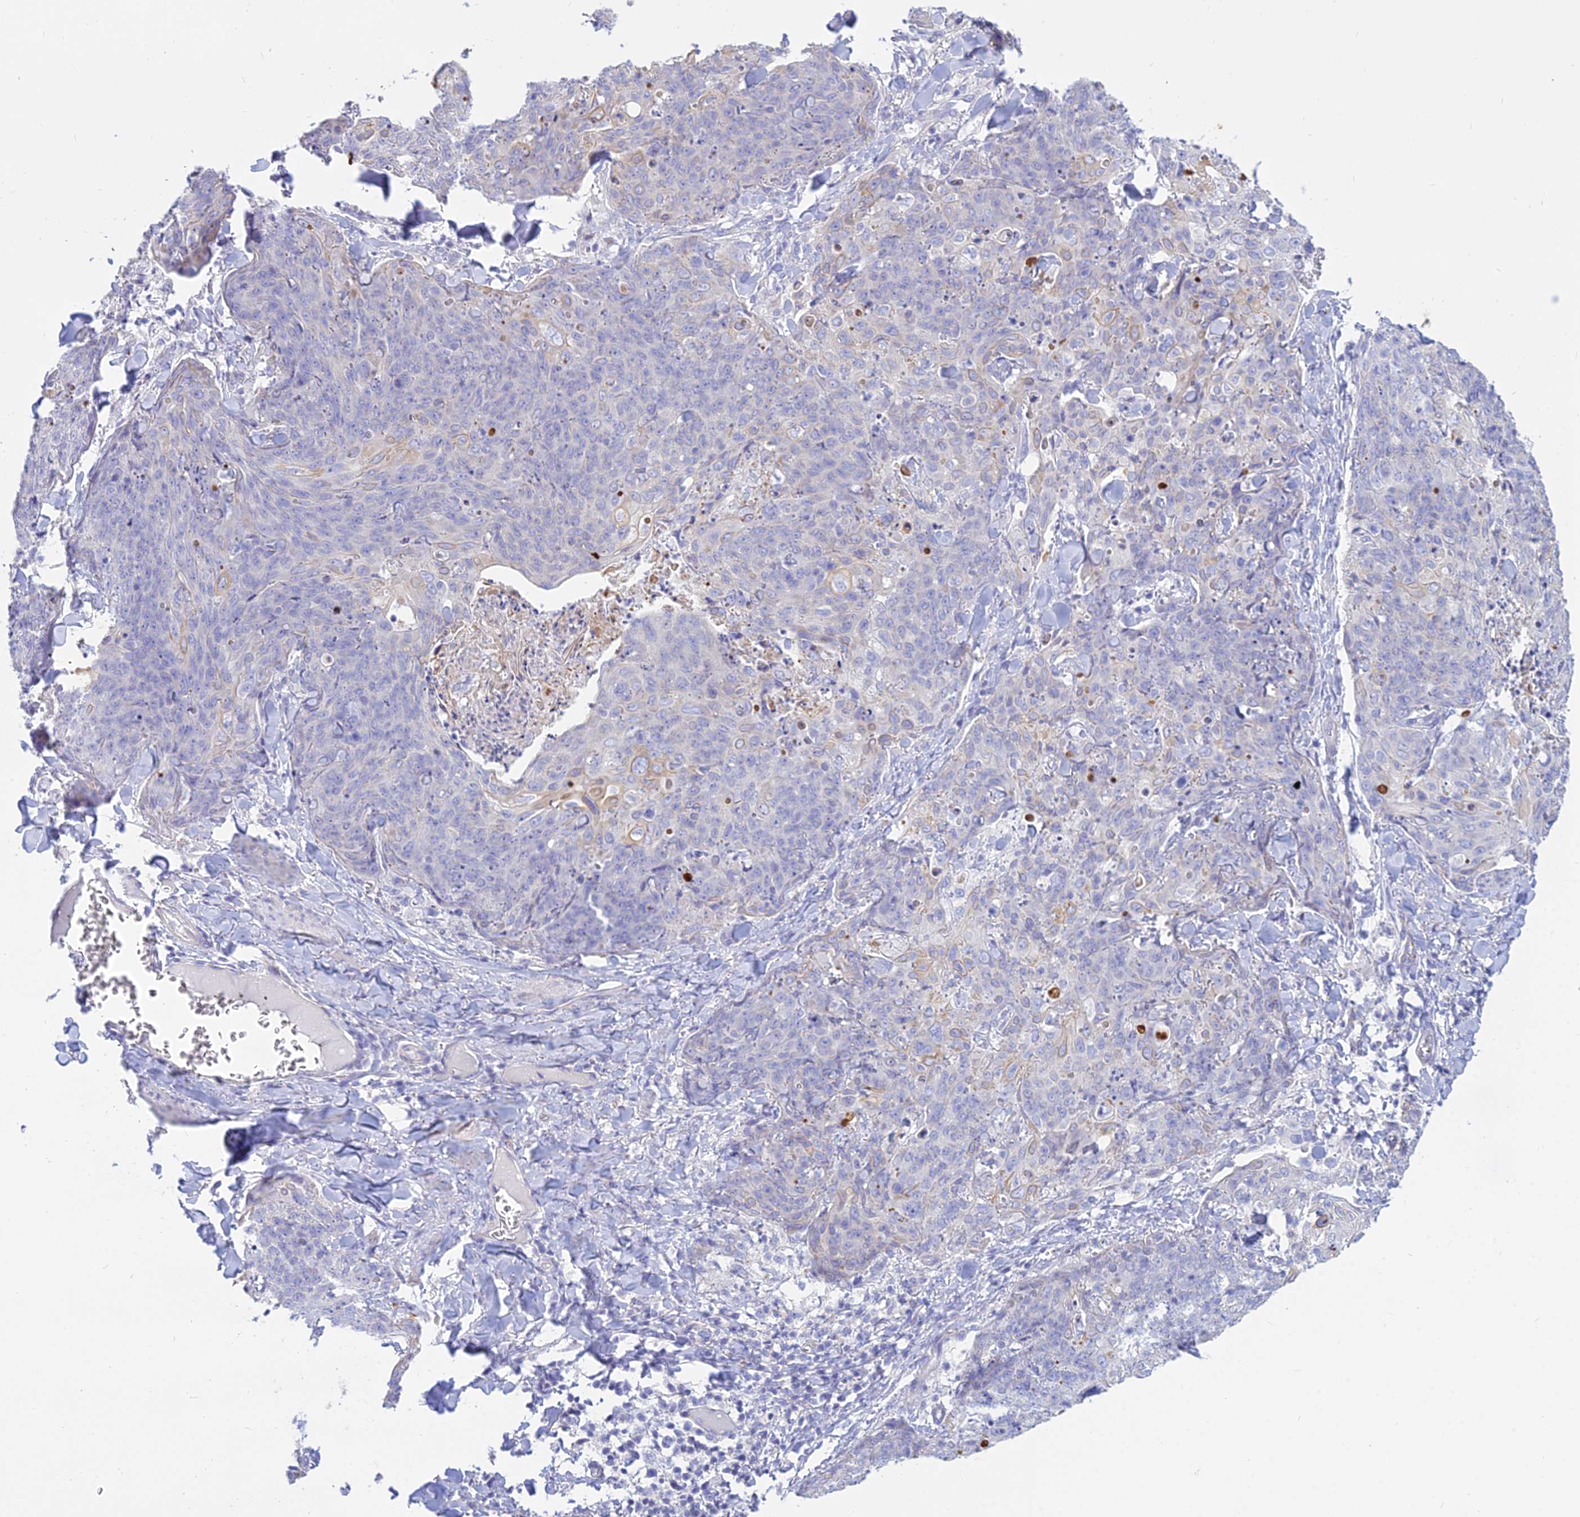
{"staining": {"intensity": "negative", "quantity": "none", "location": "none"}, "tissue": "skin cancer", "cell_type": "Tumor cells", "image_type": "cancer", "snomed": [{"axis": "morphology", "description": "Squamous cell carcinoma, NOS"}, {"axis": "topography", "description": "Skin"}, {"axis": "topography", "description": "Vulva"}], "caption": "Tumor cells are negative for brown protein staining in skin cancer.", "gene": "SMIM24", "patient": {"sex": "female", "age": 85}}